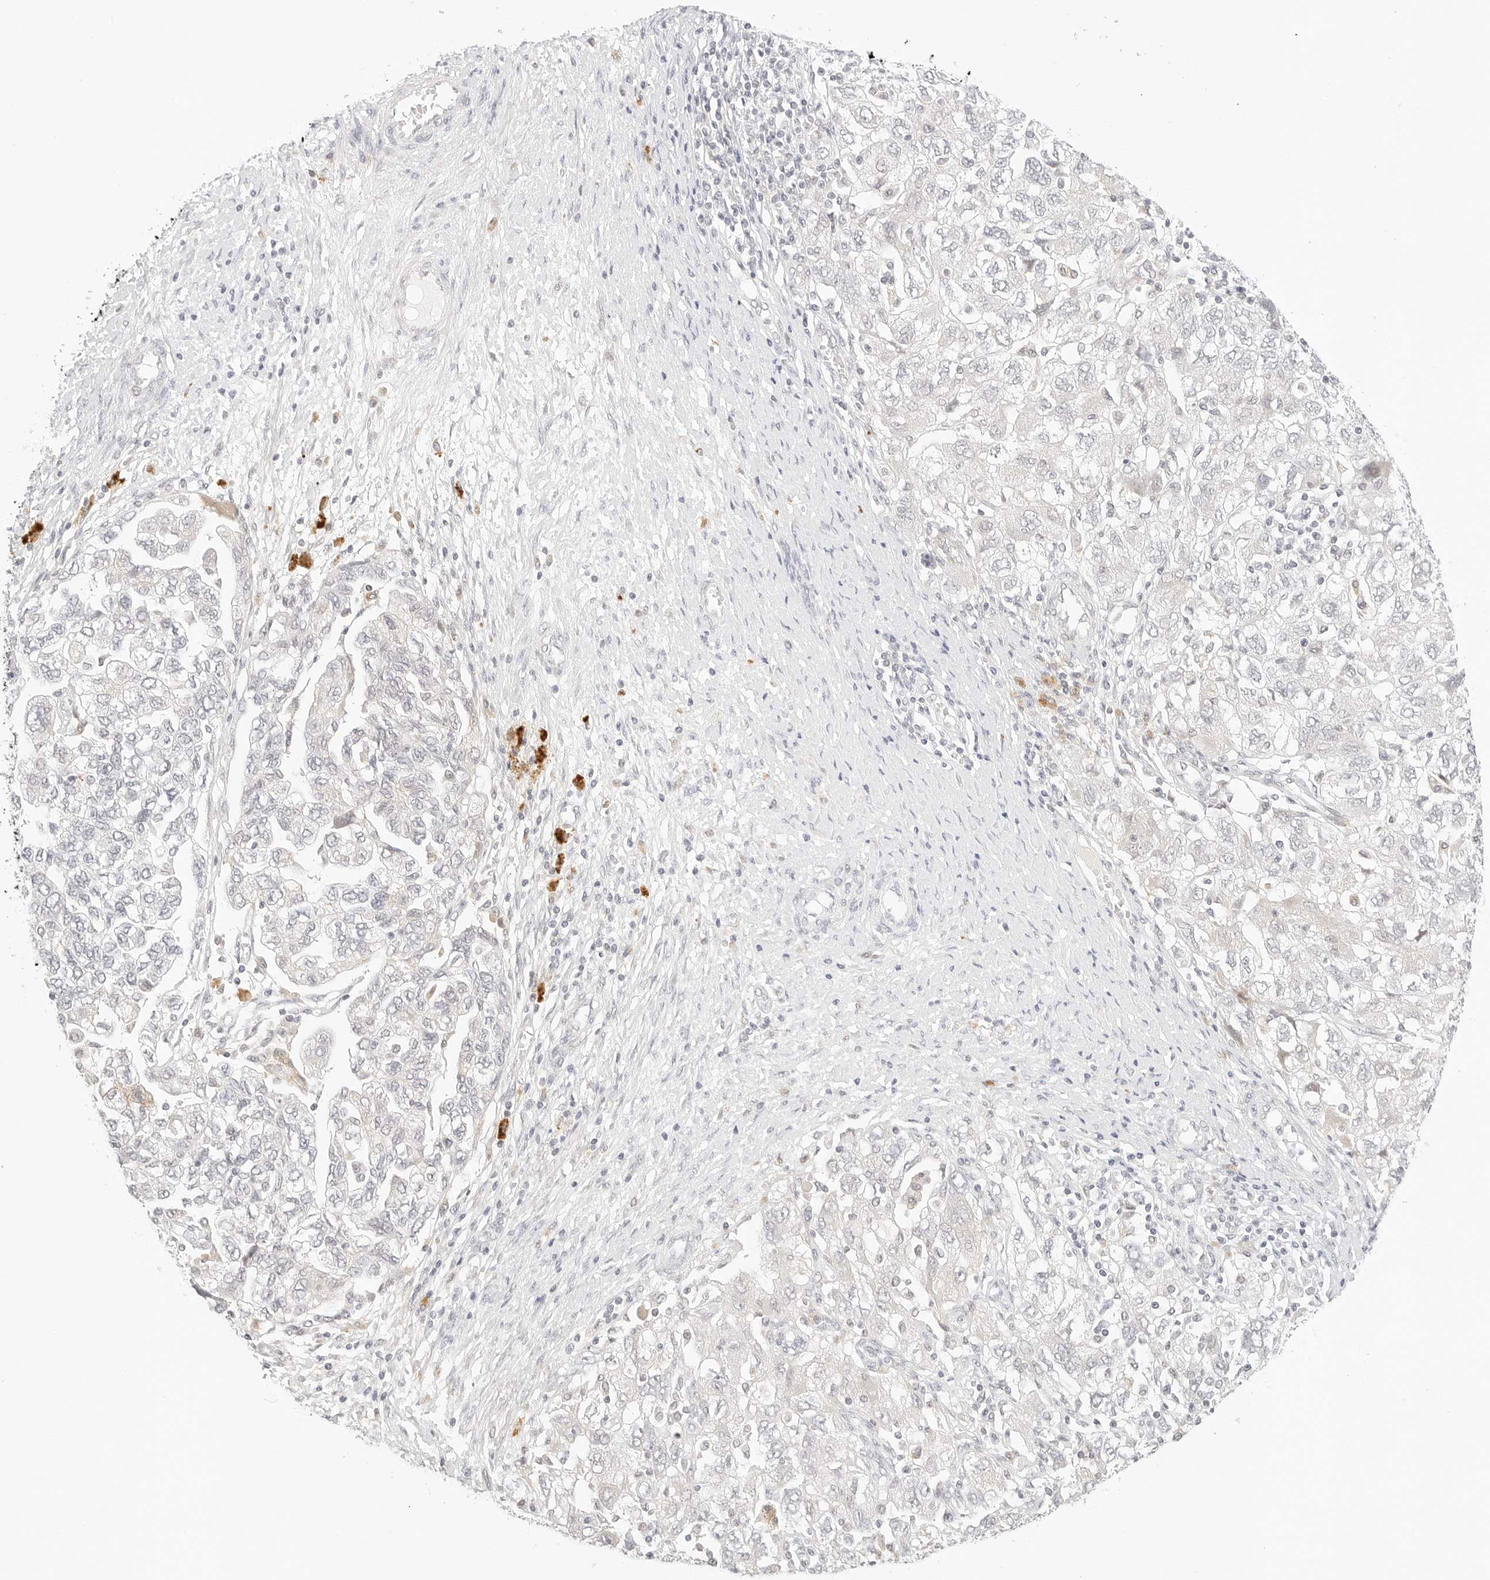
{"staining": {"intensity": "negative", "quantity": "none", "location": "none"}, "tissue": "ovarian cancer", "cell_type": "Tumor cells", "image_type": "cancer", "snomed": [{"axis": "morphology", "description": "Carcinoma, NOS"}, {"axis": "morphology", "description": "Cystadenocarcinoma, serous, NOS"}, {"axis": "topography", "description": "Ovary"}], "caption": "The photomicrograph shows no significant positivity in tumor cells of ovarian cancer (serous cystadenocarcinoma).", "gene": "XKR4", "patient": {"sex": "female", "age": 69}}